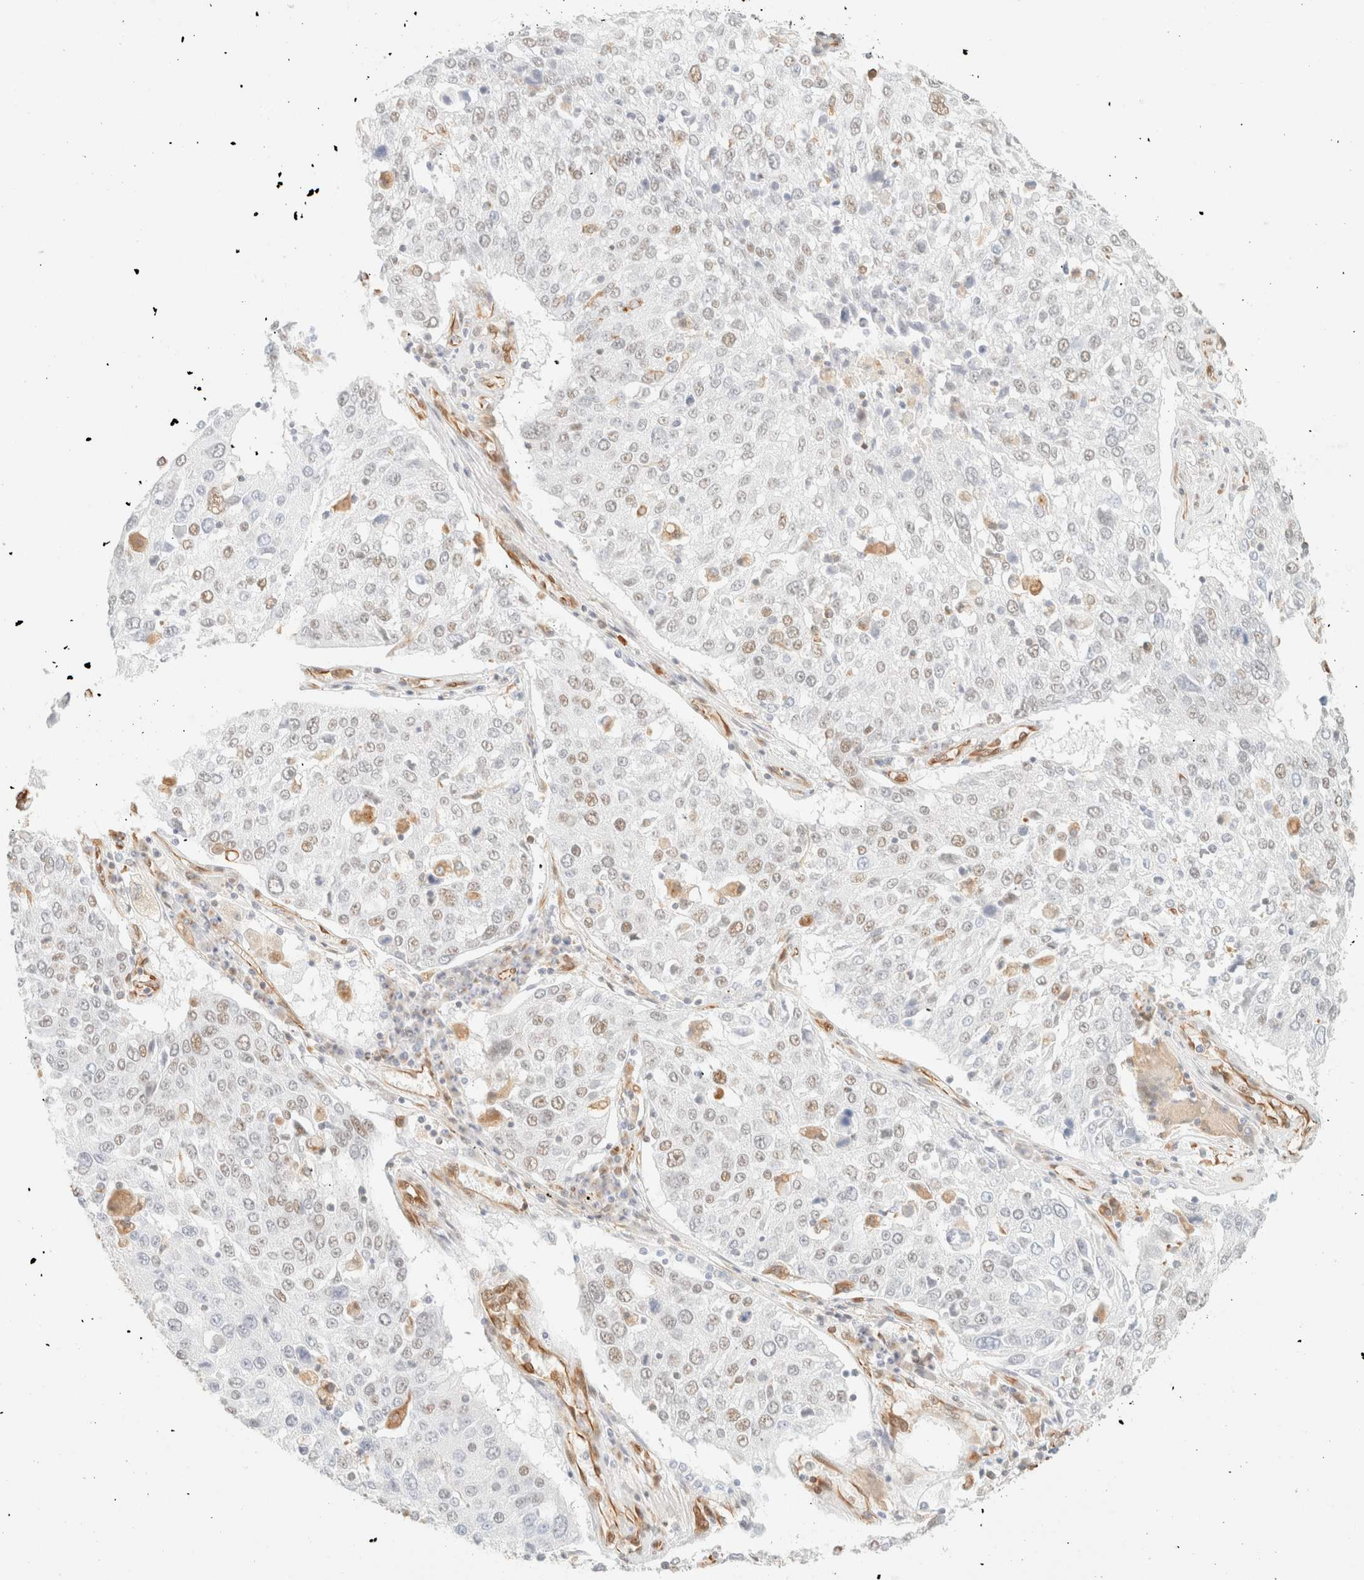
{"staining": {"intensity": "weak", "quantity": "<25%", "location": "nuclear"}, "tissue": "lung cancer", "cell_type": "Tumor cells", "image_type": "cancer", "snomed": [{"axis": "morphology", "description": "Squamous cell carcinoma, NOS"}, {"axis": "topography", "description": "Lung"}], "caption": "A high-resolution micrograph shows IHC staining of lung cancer, which exhibits no significant positivity in tumor cells.", "gene": "ZSCAN18", "patient": {"sex": "male", "age": 65}}